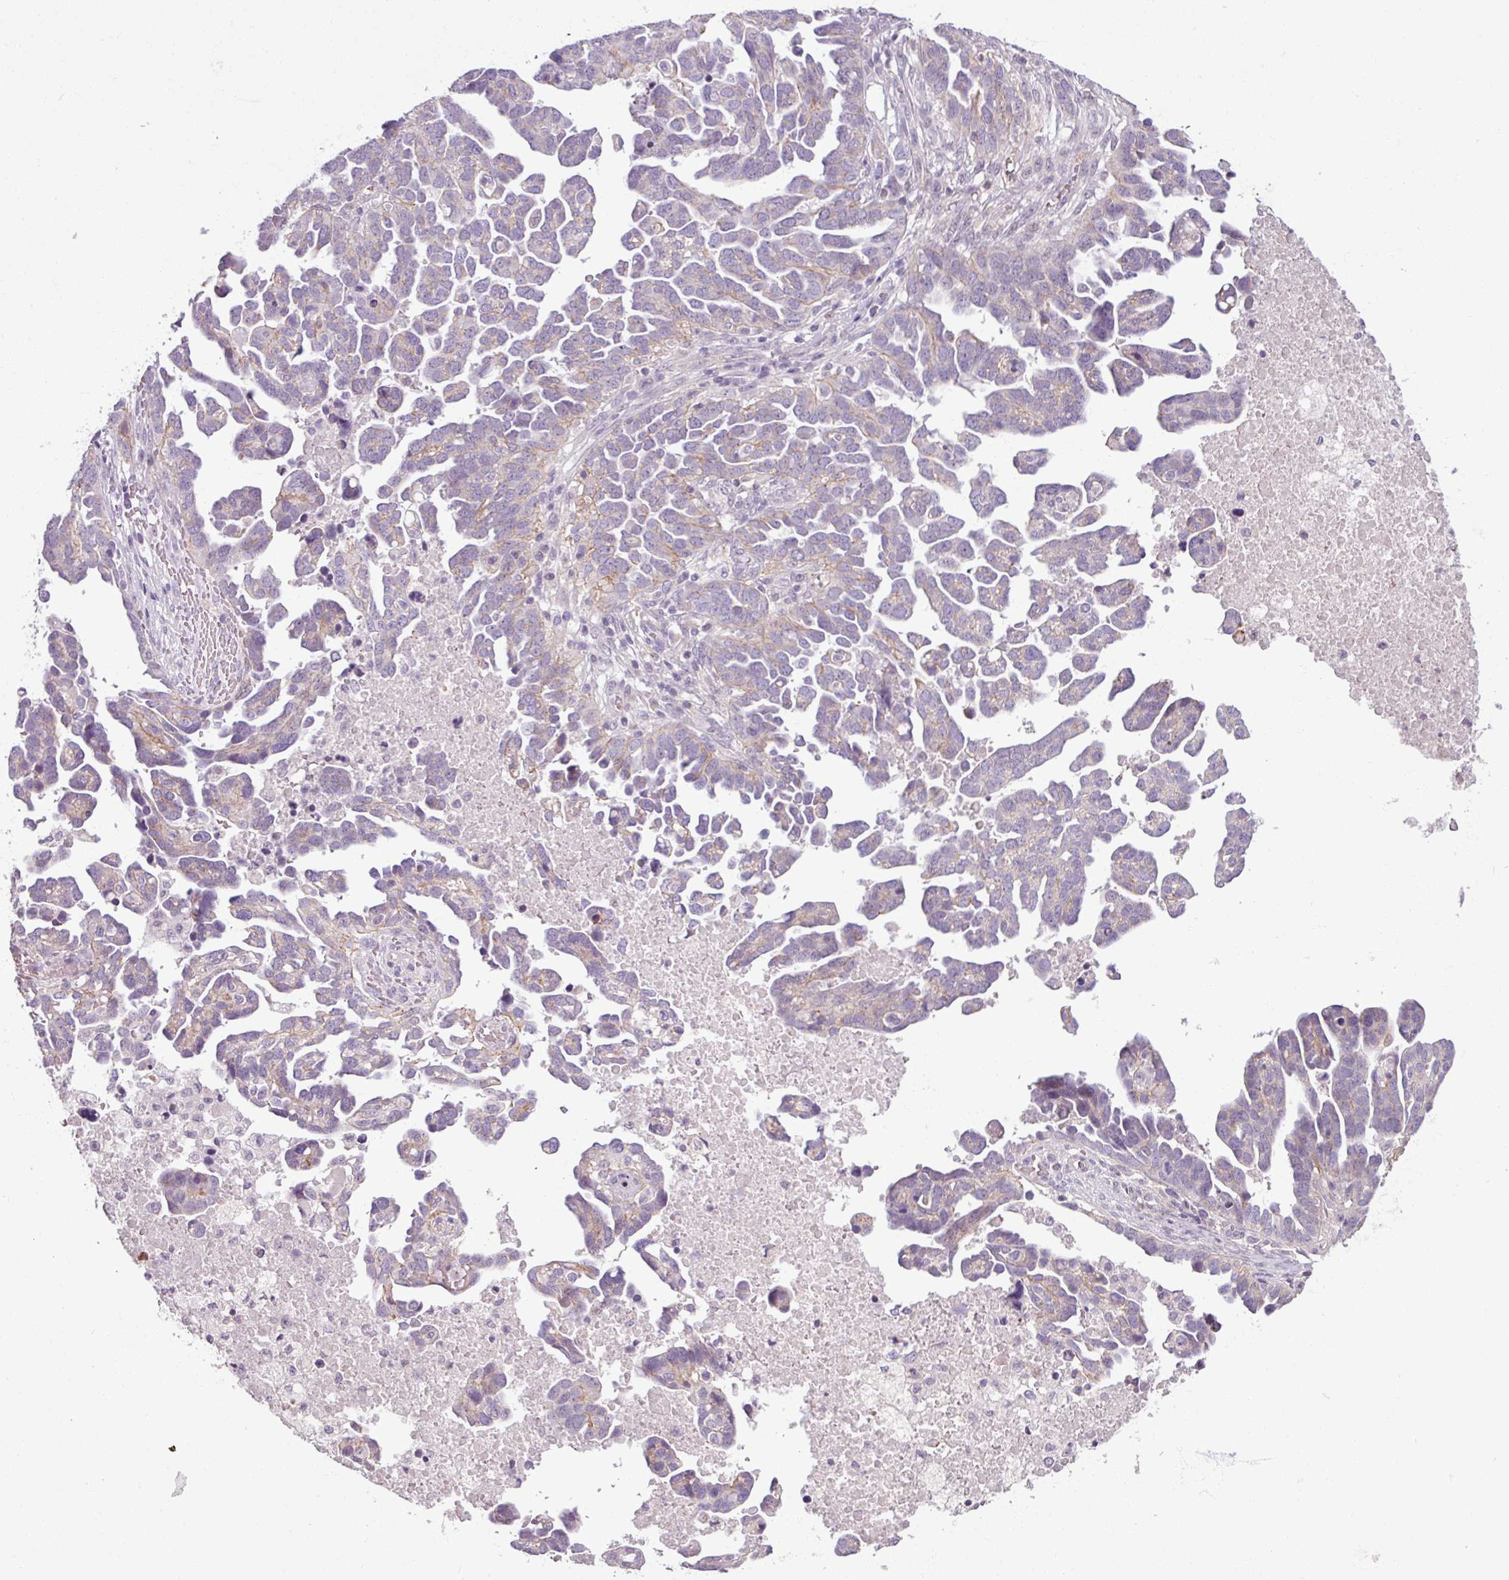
{"staining": {"intensity": "negative", "quantity": "none", "location": "none"}, "tissue": "ovarian cancer", "cell_type": "Tumor cells", "image_type": "cancer", "snomed": [{"axis": "morphology", "description": "Cystadenocarcinoma, serous, NOS"}, {"axis": "topography", "description": "Ovary"}], "caption": "Micrograph shows no protein staining in tumor cells of serous cystadenocarcinoma (ovarian) tissue.", "gene": "PNMA6A", "patient": {"sex": "female", "age": 54}}